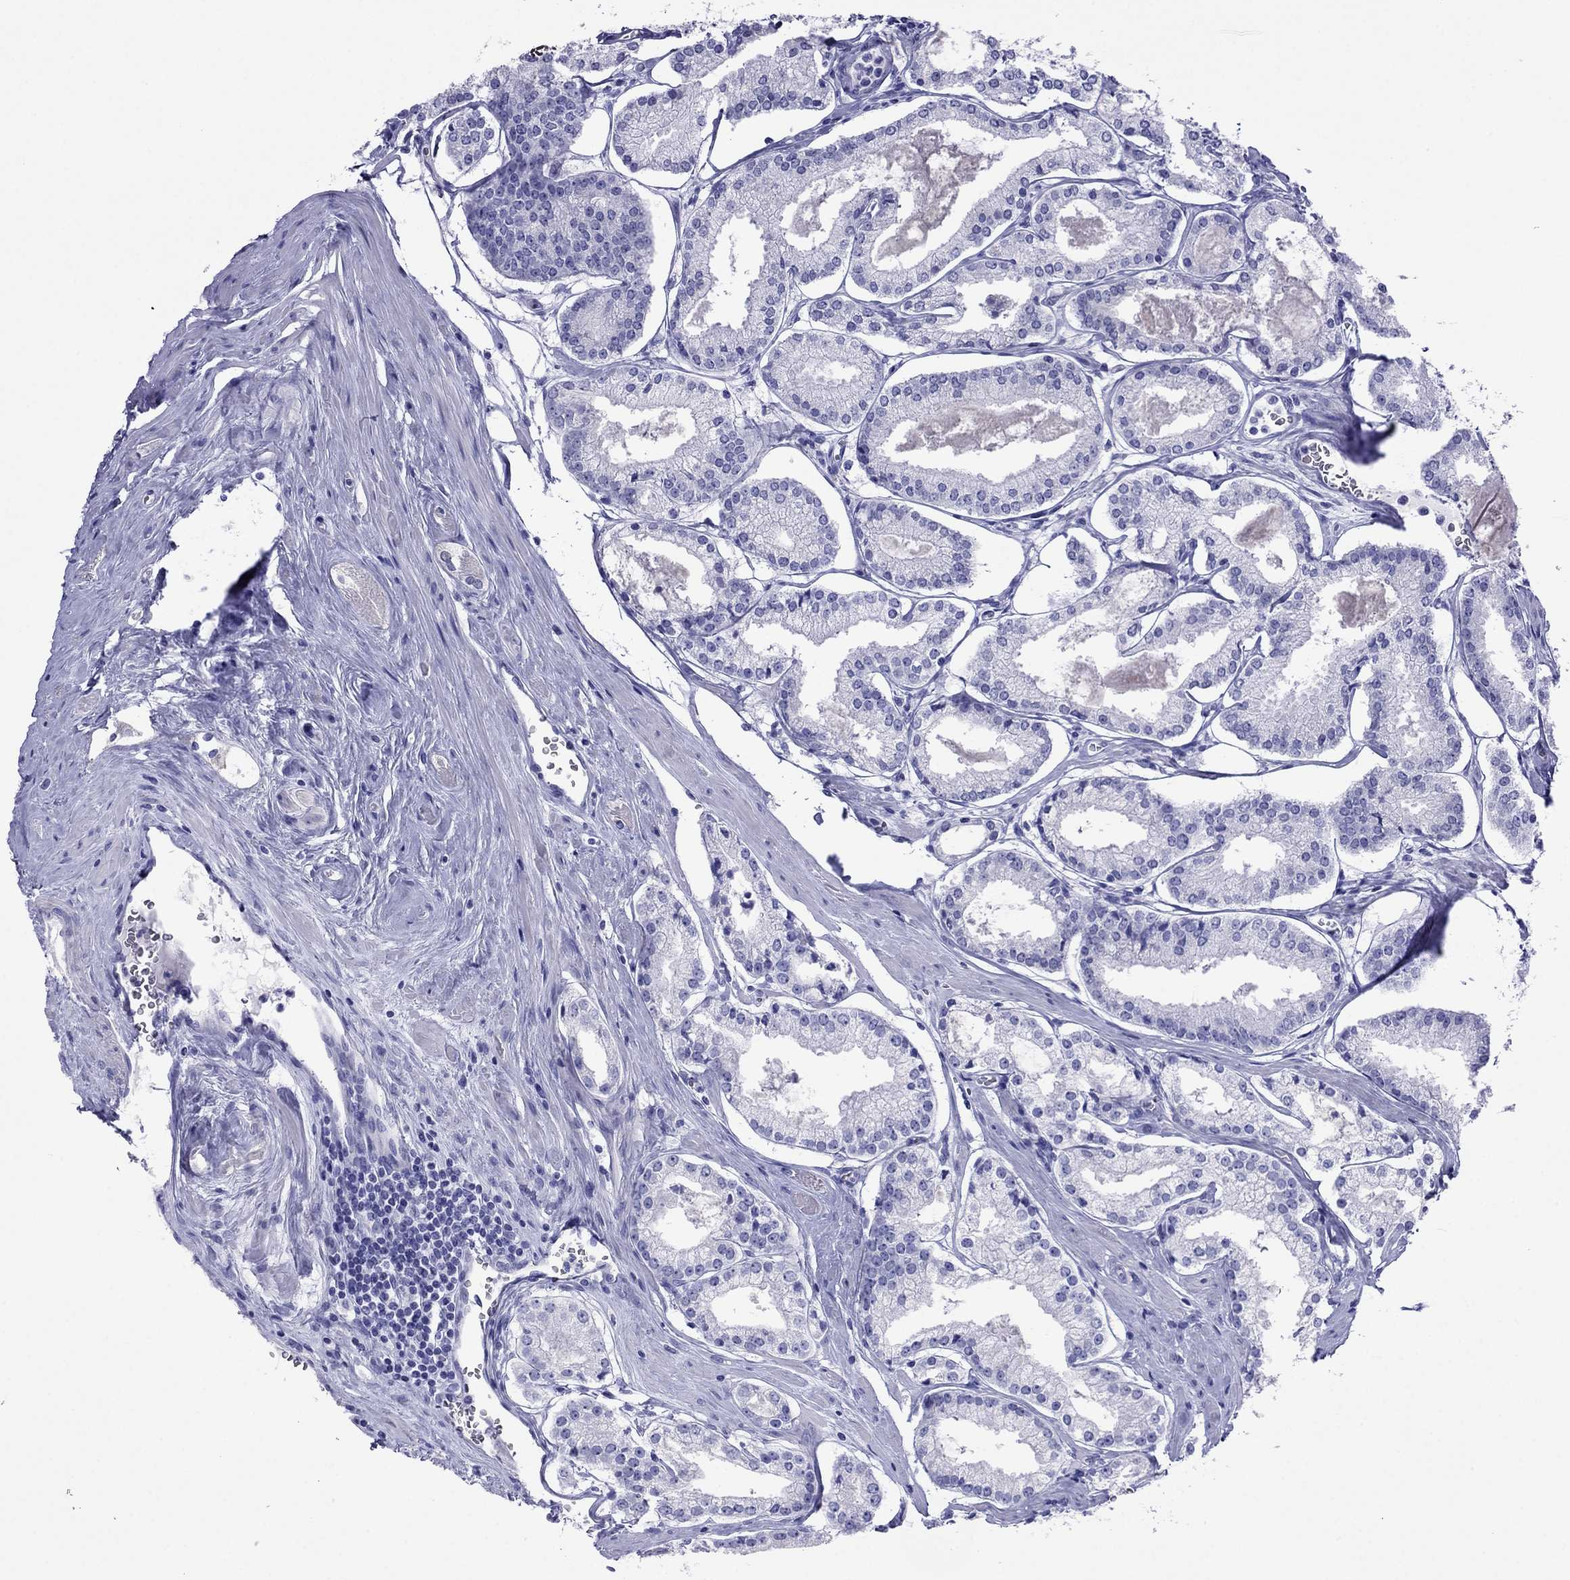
{"staining": {"intensity": "negative", "quantity": "none", "location": "none"}, "tissue": "prostate cancer", "cell_type": "Tumor cells", "image_type": "cancer", "snomed": [{"axis": "morphology", "description": "Adenocarcinoma, NOS"}, {"axis": "topography", "description": "Prostate"}], "caption": "Tumor cells show no significant protein expression in prostate cancer. Brightfield microscopy of immunohistochemistry (IHC) stained with DAB (3,3'-diaminobenzidine) (brown) and hematoxylin (blue), captured at high magnification.", "gene": "PCDHA6", "patient": {"sex": "male", "age": 72}}